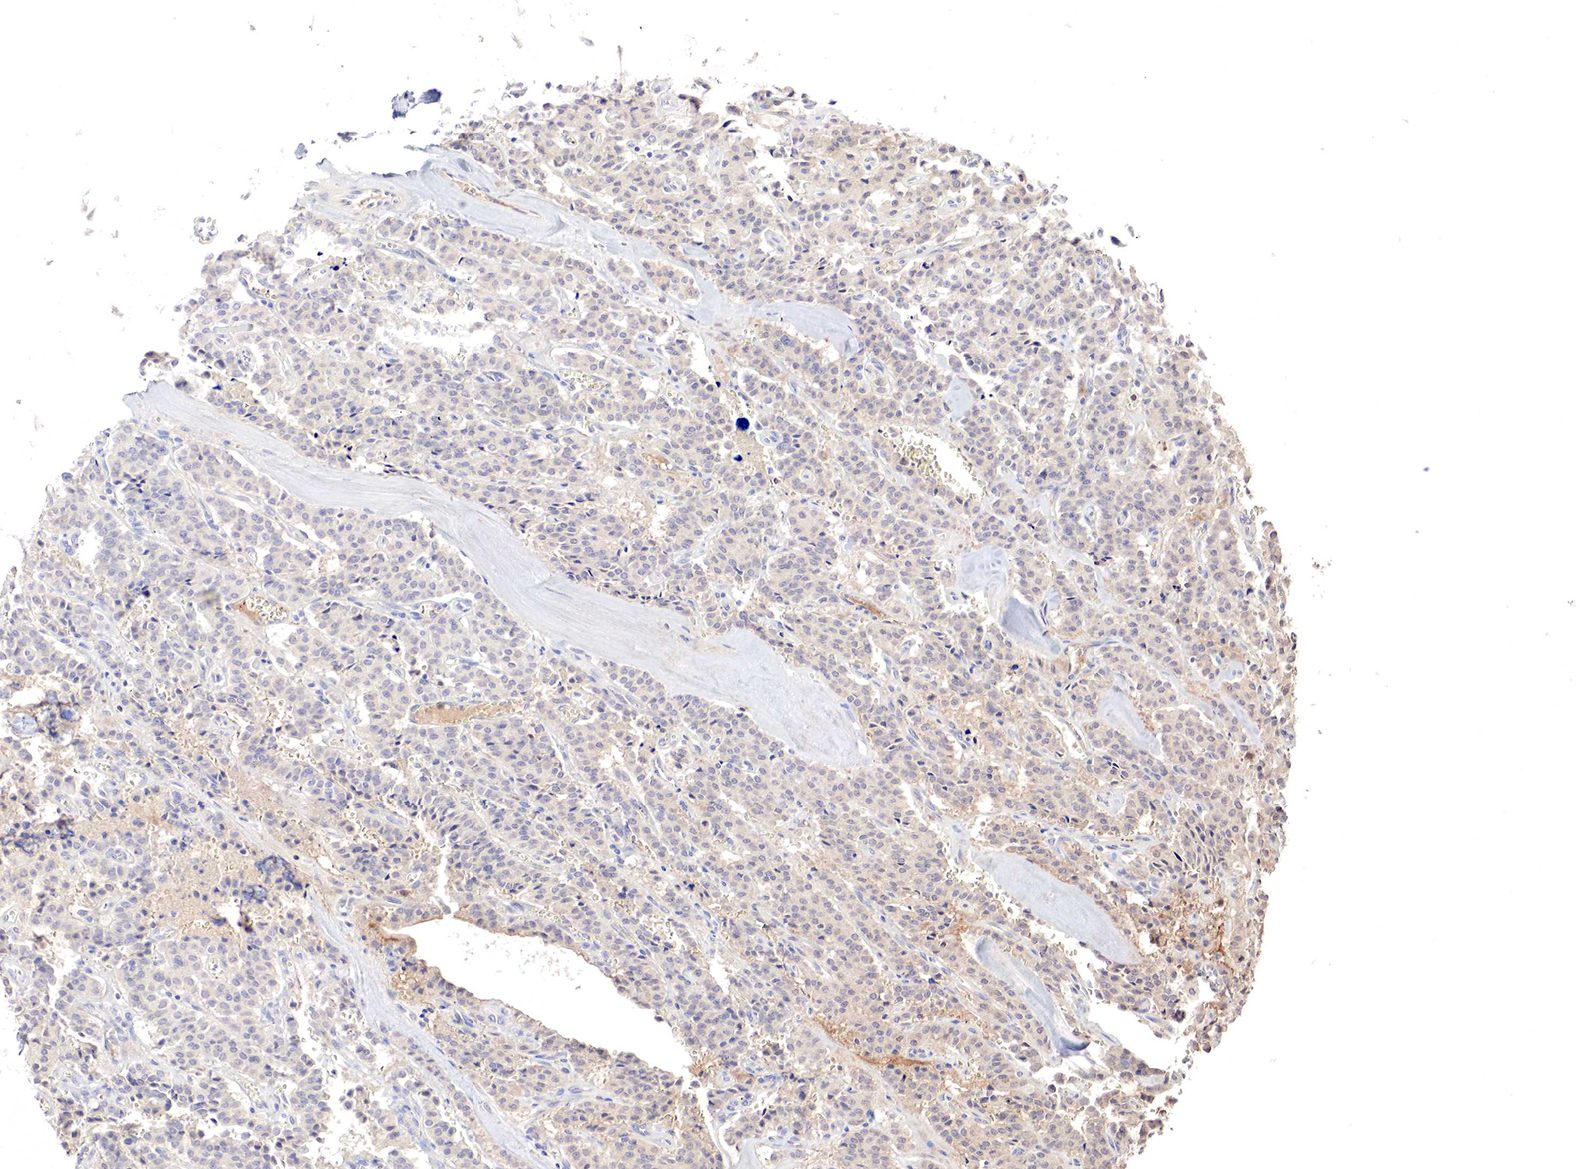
{"staining": {"intensity": "weak", "quantity": "25%-75%", "location": "cytoplasmic/membranous"}, "tissue": "carcinoid", "cell_type": "Tumor cells", "image_type": "cancer", "snomed": [{"axis": "morphology", "description": "Carcinoid, malignant, NOS"}, {"axis": "topography", "description": "Bronchus"}], "caption": "Protein expression analysis of human carcinoid reveals weak cytoplasmic/membranous staining in approximately 25%-75% of tumor cells.", "gene": "GATA1", "patient": {"sex": "male", "age": 55}}